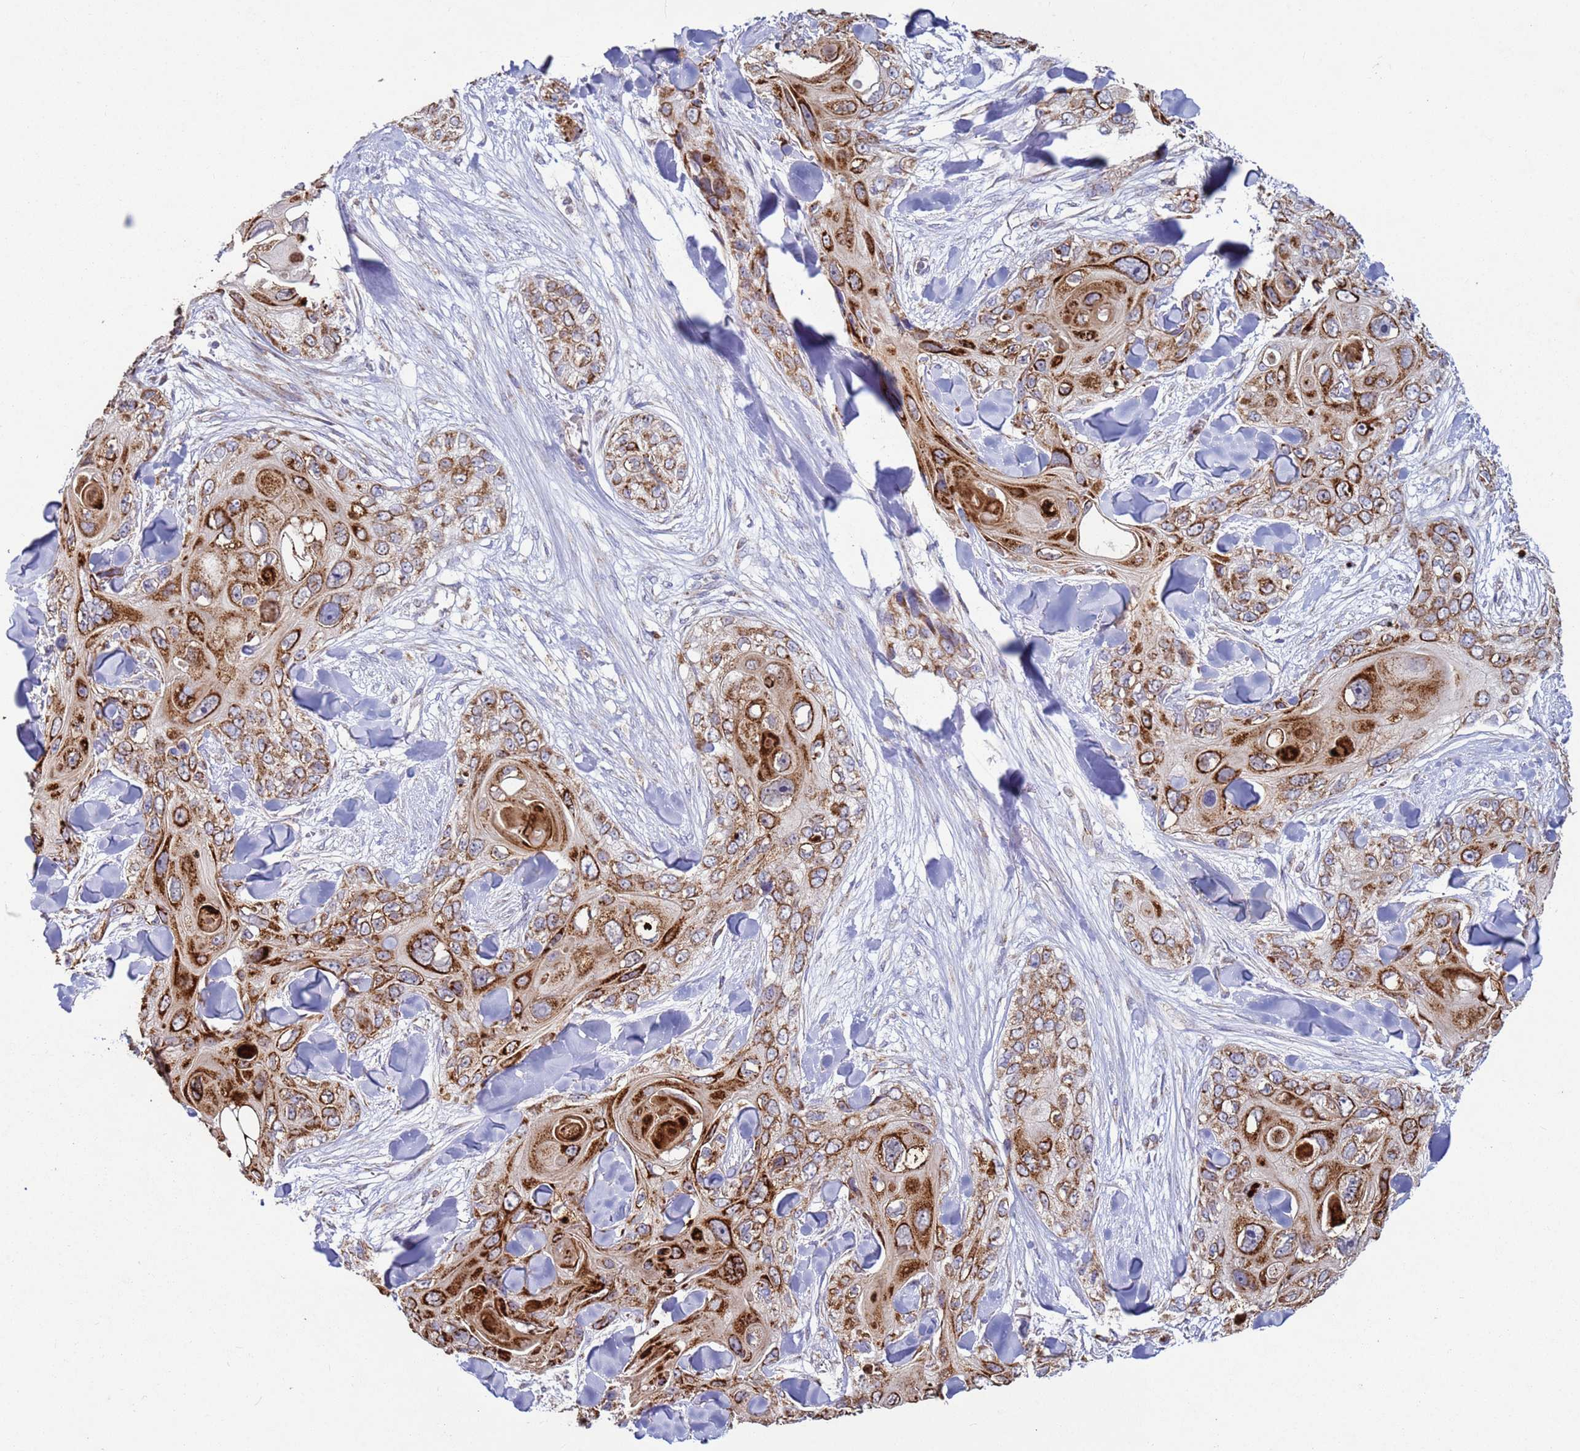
{"staining": {"intensity": "strong", "quantity": ">75%", "location": "cytoplasmic/membranous"}, "tissue": "skin cancer", "cell_type": "Tumor cells", "image_type": "cancer", "snomed": [{"axis": "morphology", "description": "Normal tissue, NOS"}, {"axis": "morphology", "description": "Squamous cell carcinoma, NOS"}, {"axis": "topography", "description": "Skin"}], "caption": "Skin cancer (squamous cell carcinoma) stained with a protein marker demonstrates strong staining in tumor cells.", "gene": "FBXO33", "patient": {"sex": "male", "age": 72}}